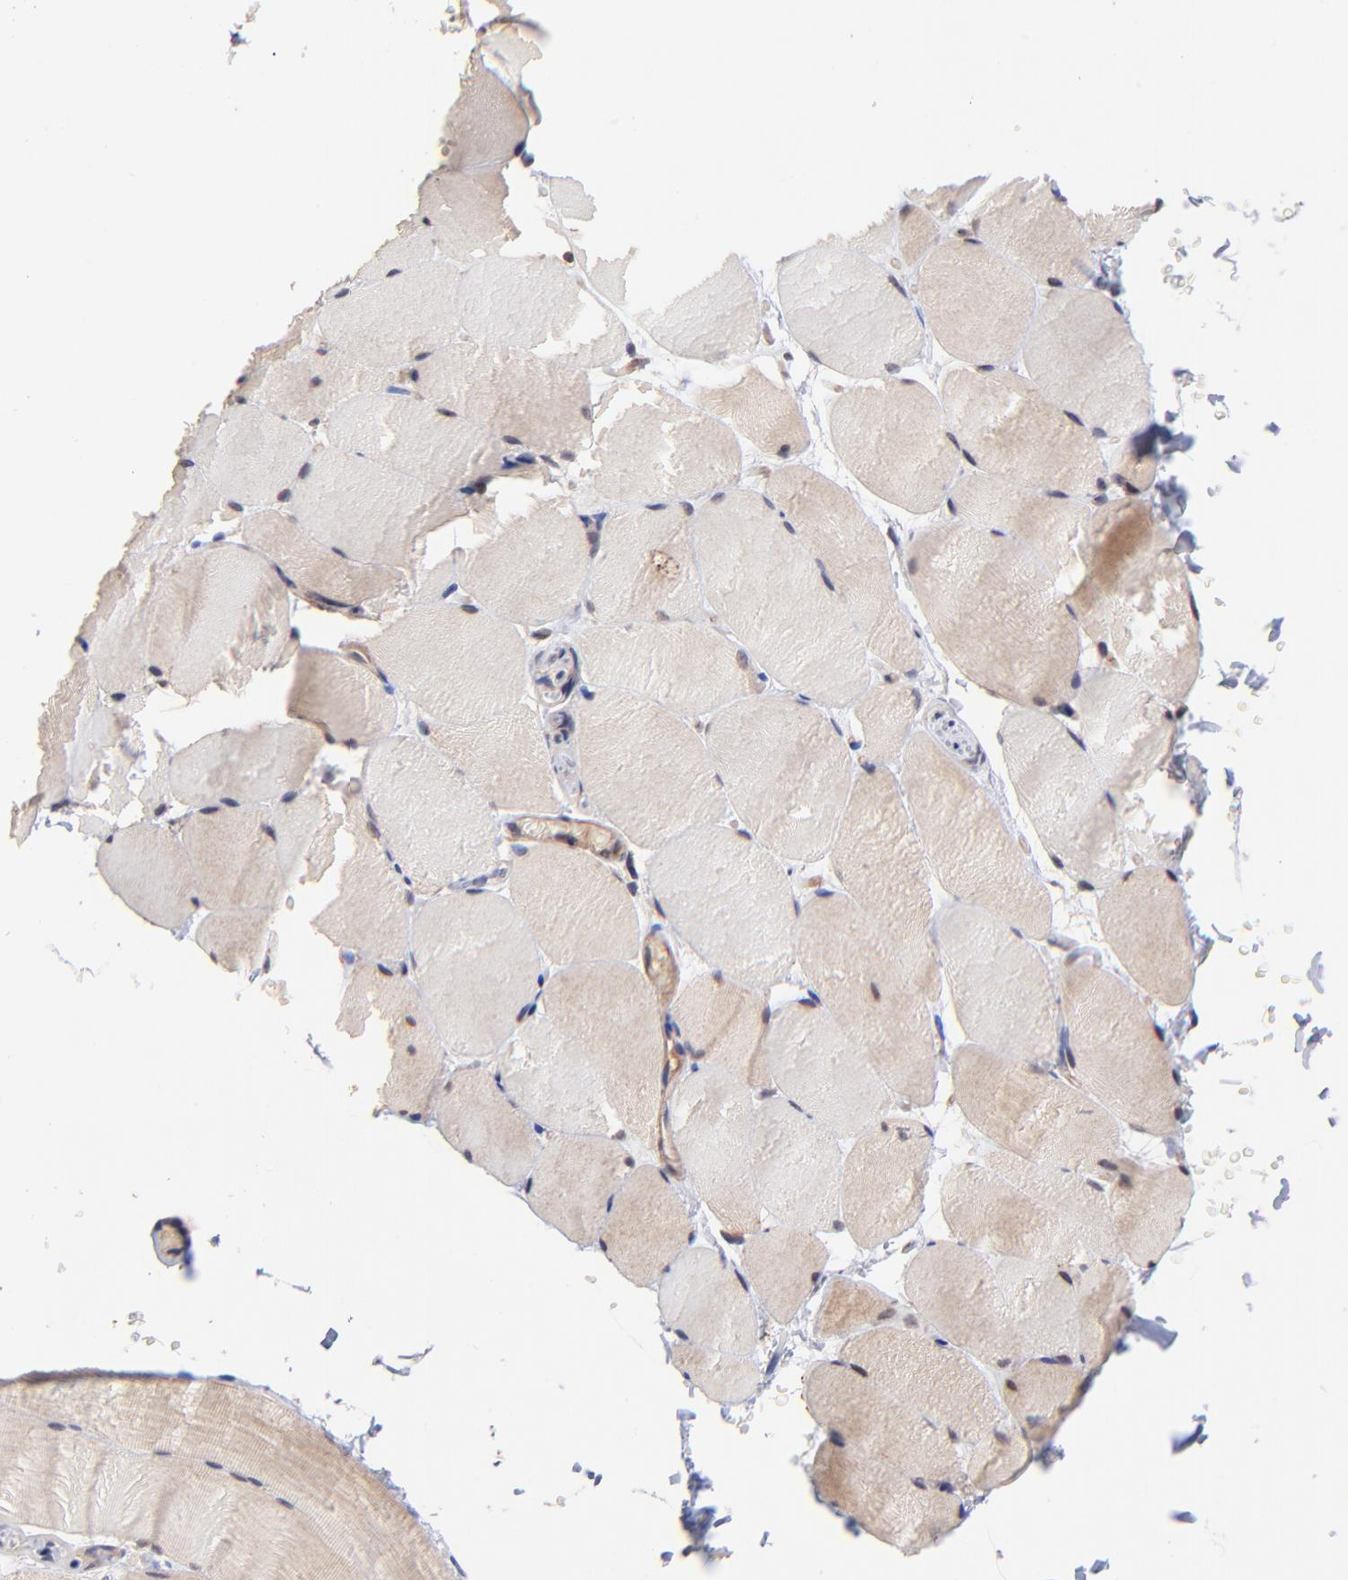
{"staining": {"intensity": "weak", "quantity": "25%-75%", "location": "cytoplasmic/membranous"}, "tissue": "skeletal muscle", "cell_type": "Myocytes", "image_type": "normal", "snomed": [{"axis": "morphology", "description": "Normal tissue, NOS"}, {"axis": "topography", "description": "Skeletal muscle"}, {"axis": "topography", "description": "Parathyroid gland"}], "caption": "This histopathology image reveals immunohistochemistry (IHC) staining of normal human skeletal muscle, with low weak cytoplasmic/membranous expression in approximately 25%-75% of myocytes.", "gene": "BAIAP2L2", "patient": {"sex": "female", "age": 37}}